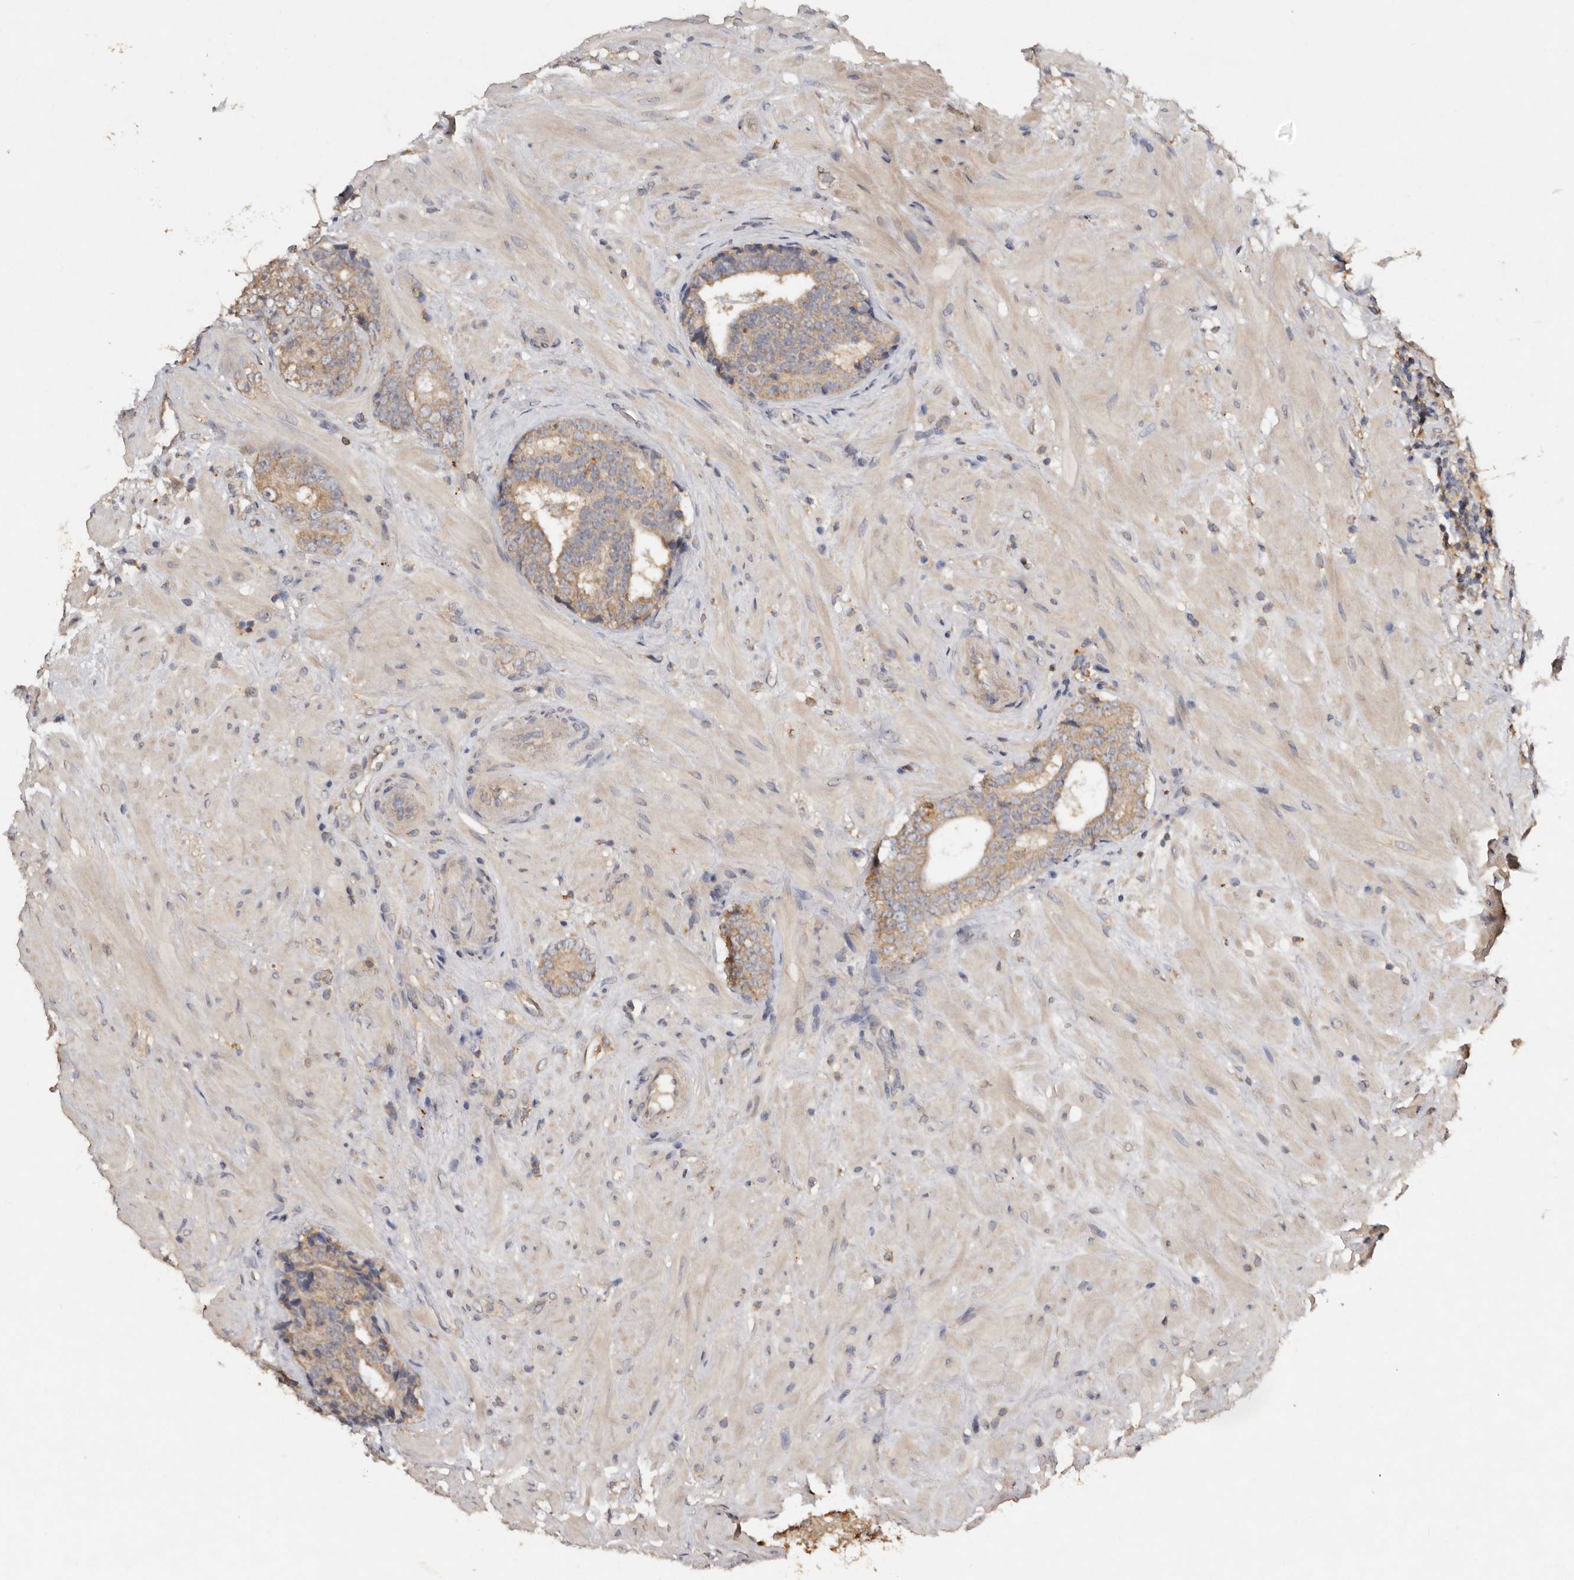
{"staining": {"intensity": "weak", "quantity": ">75%", "location": "cytoplasmic/membranous"}, "tissue": "prostate cancer", "cell_type": "Tumor cells", "image_type": "cancer", "snomed": [{"axis": "morphology", "description": "Adenocarcinoma, High grade"}, {"axis": "topography", "description": "Prostate"}], "caption": "Prostate cancer tissue demonstrates weak cytoplasmic/membranous positivity in about >75% of tumor cells, visualized by immunohistochemistry.", "gene": "EDEM1", "patient": {"sex": "male", "age": 56}}